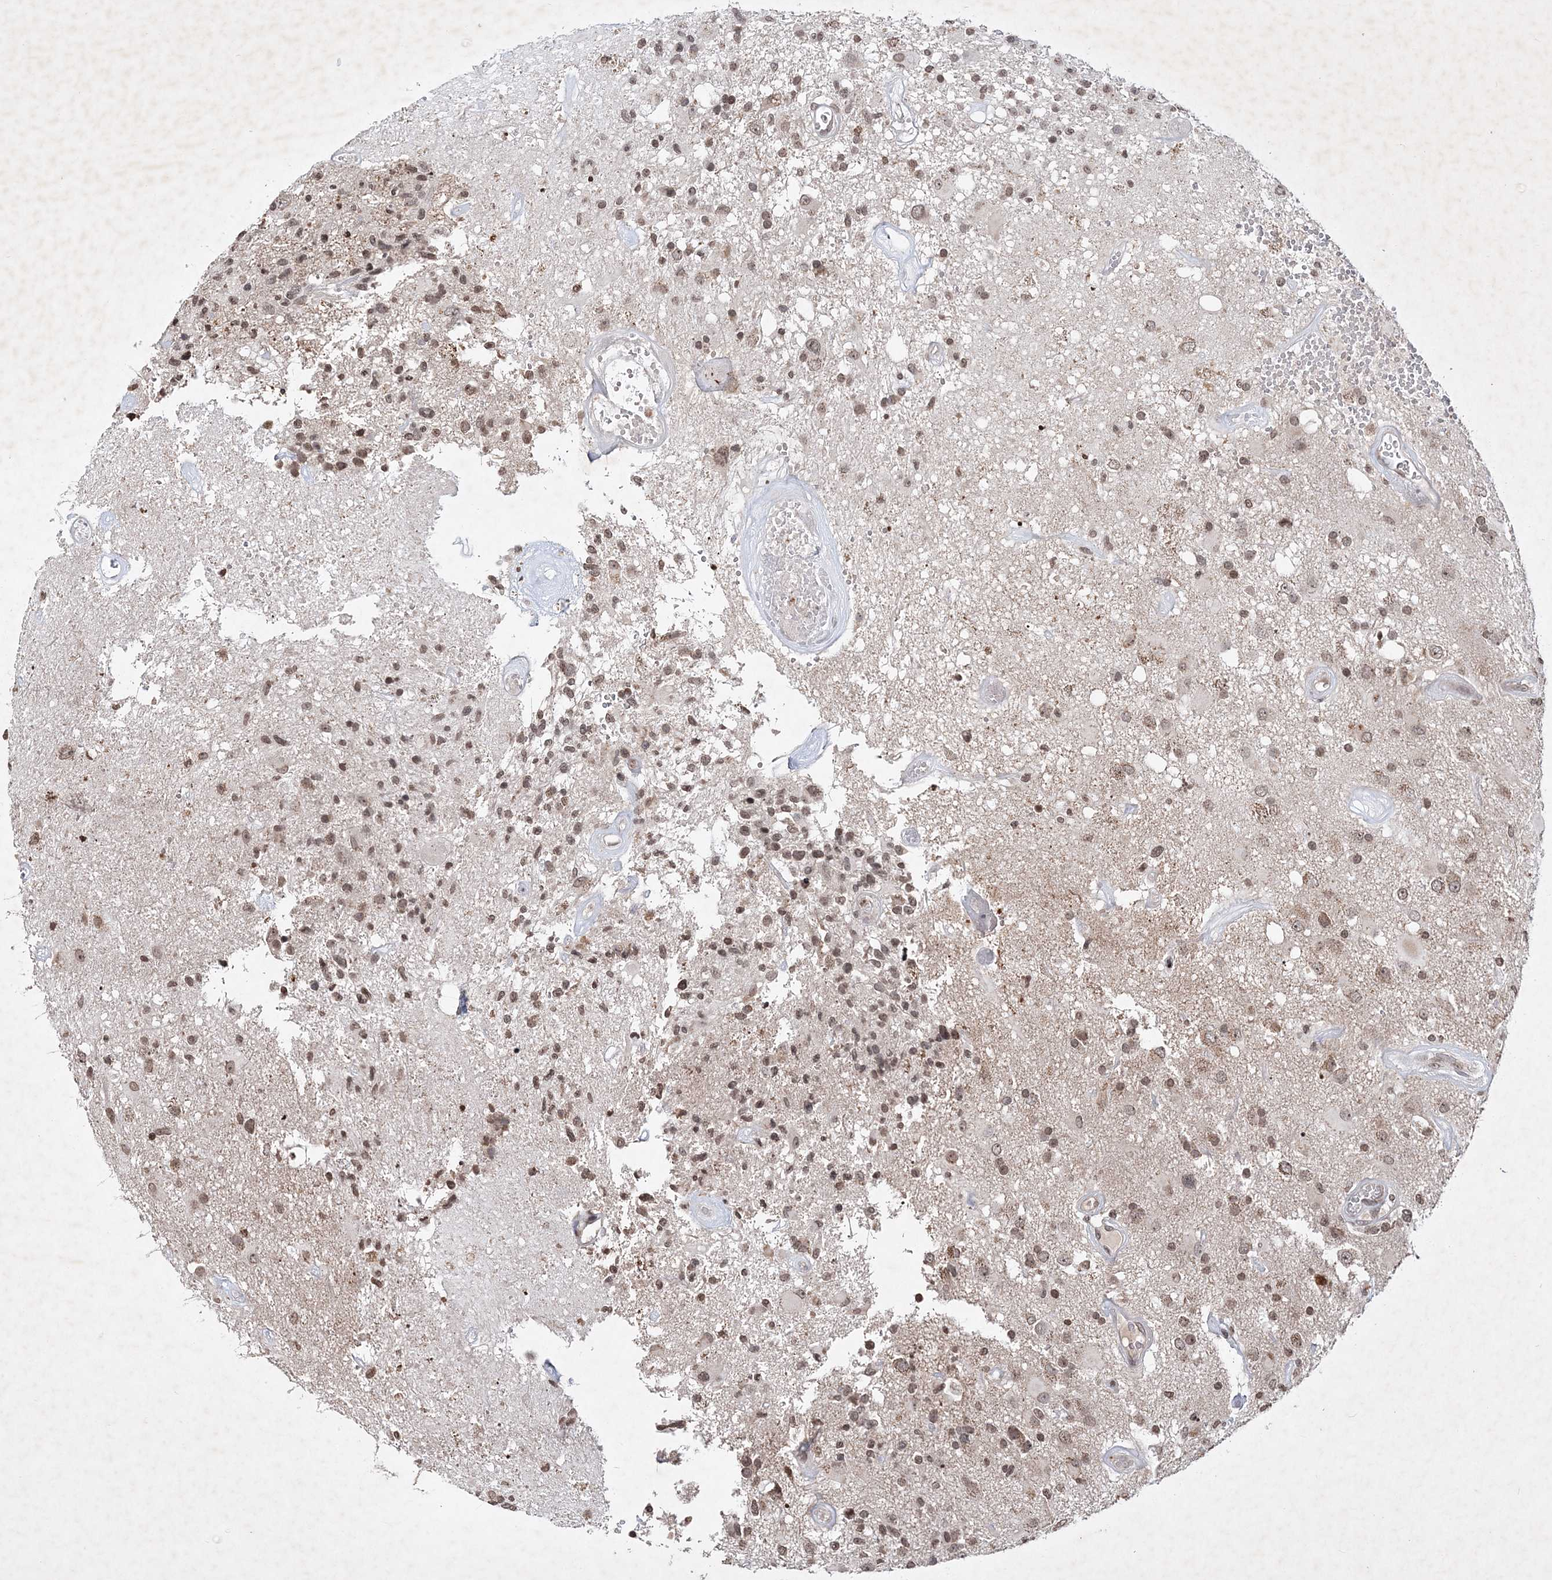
{"staining": {"intensity": "moderate", "quantity": ">75%", "location": "nuclear"}, "tissue": "glioma", "cell_type": "Tumor cells", "image_type": "cancer", "snomed": [{"axis": "morphology", "description": "Glioma, malignant, High grade"}, {"axis": "morphology", "description": "Glioblastoma, NOS"}, {"axis": "topography", "description": "Brain"}], "caption": "Malignant glioma (high-grade) stained for a protein displays moderate nuclear positivity in tumor cells. (Brightfield microscopy of DAB IHC at high magnification).", "gene": "SOWAHB", "patient": {"sex": "male", "age": 60}}